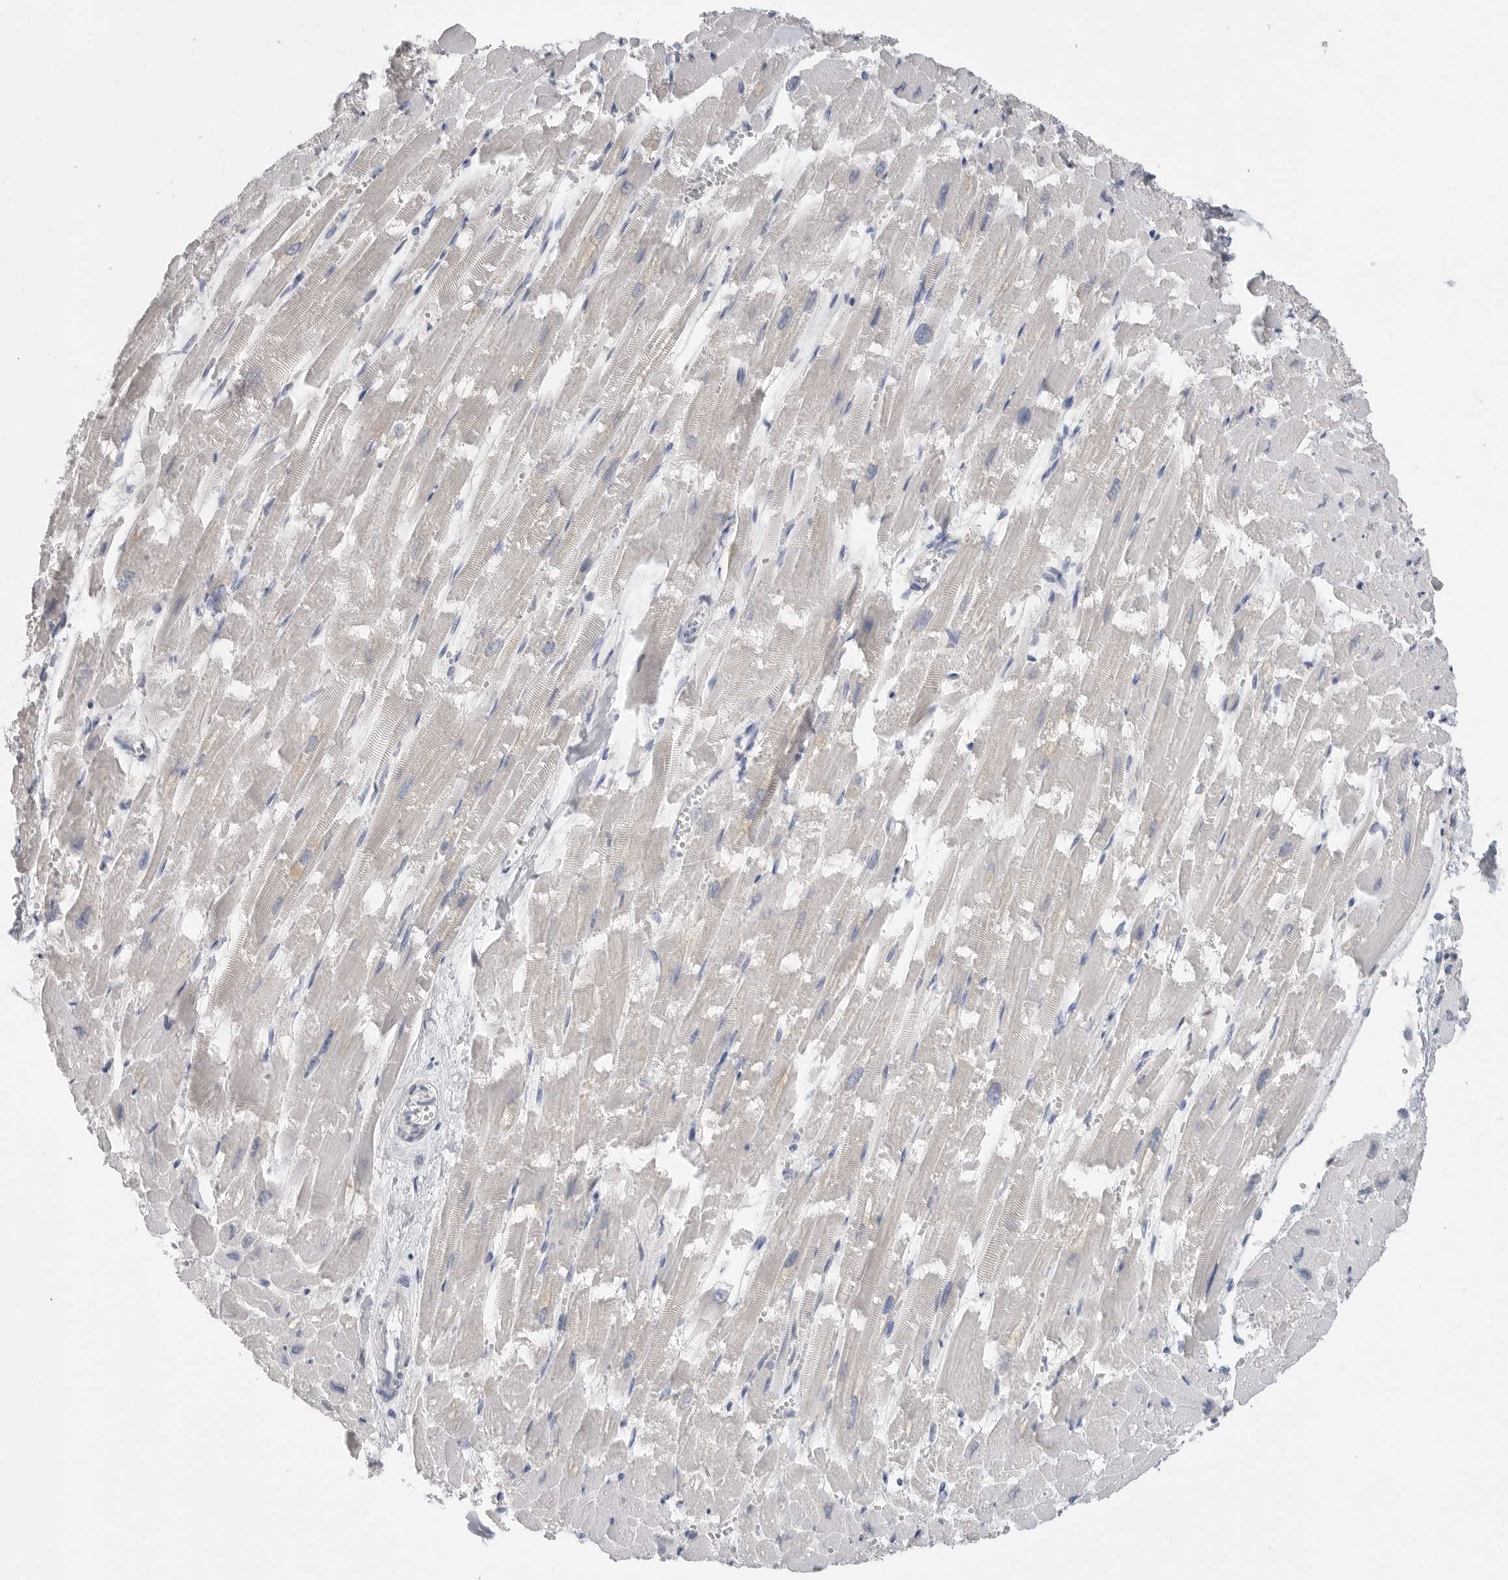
{"staining": {"intensity": "negative", "quantity": "none", "location": "none"}, "tissue": "heart muscle", "cell_type": "Cardiomyocytes", "image_type": "normal", "snomed": [{"axis": "morphology", "description": "Normal tissue, NOS"}, {"axis": "topography", "description": "Heart"}], "caption": "Protein analysis of unremarkable heart muscle displays no significant staining in cardiomyocytes.", "gene": "FABP6", "patient": {"sex": "male", "age": 54}}